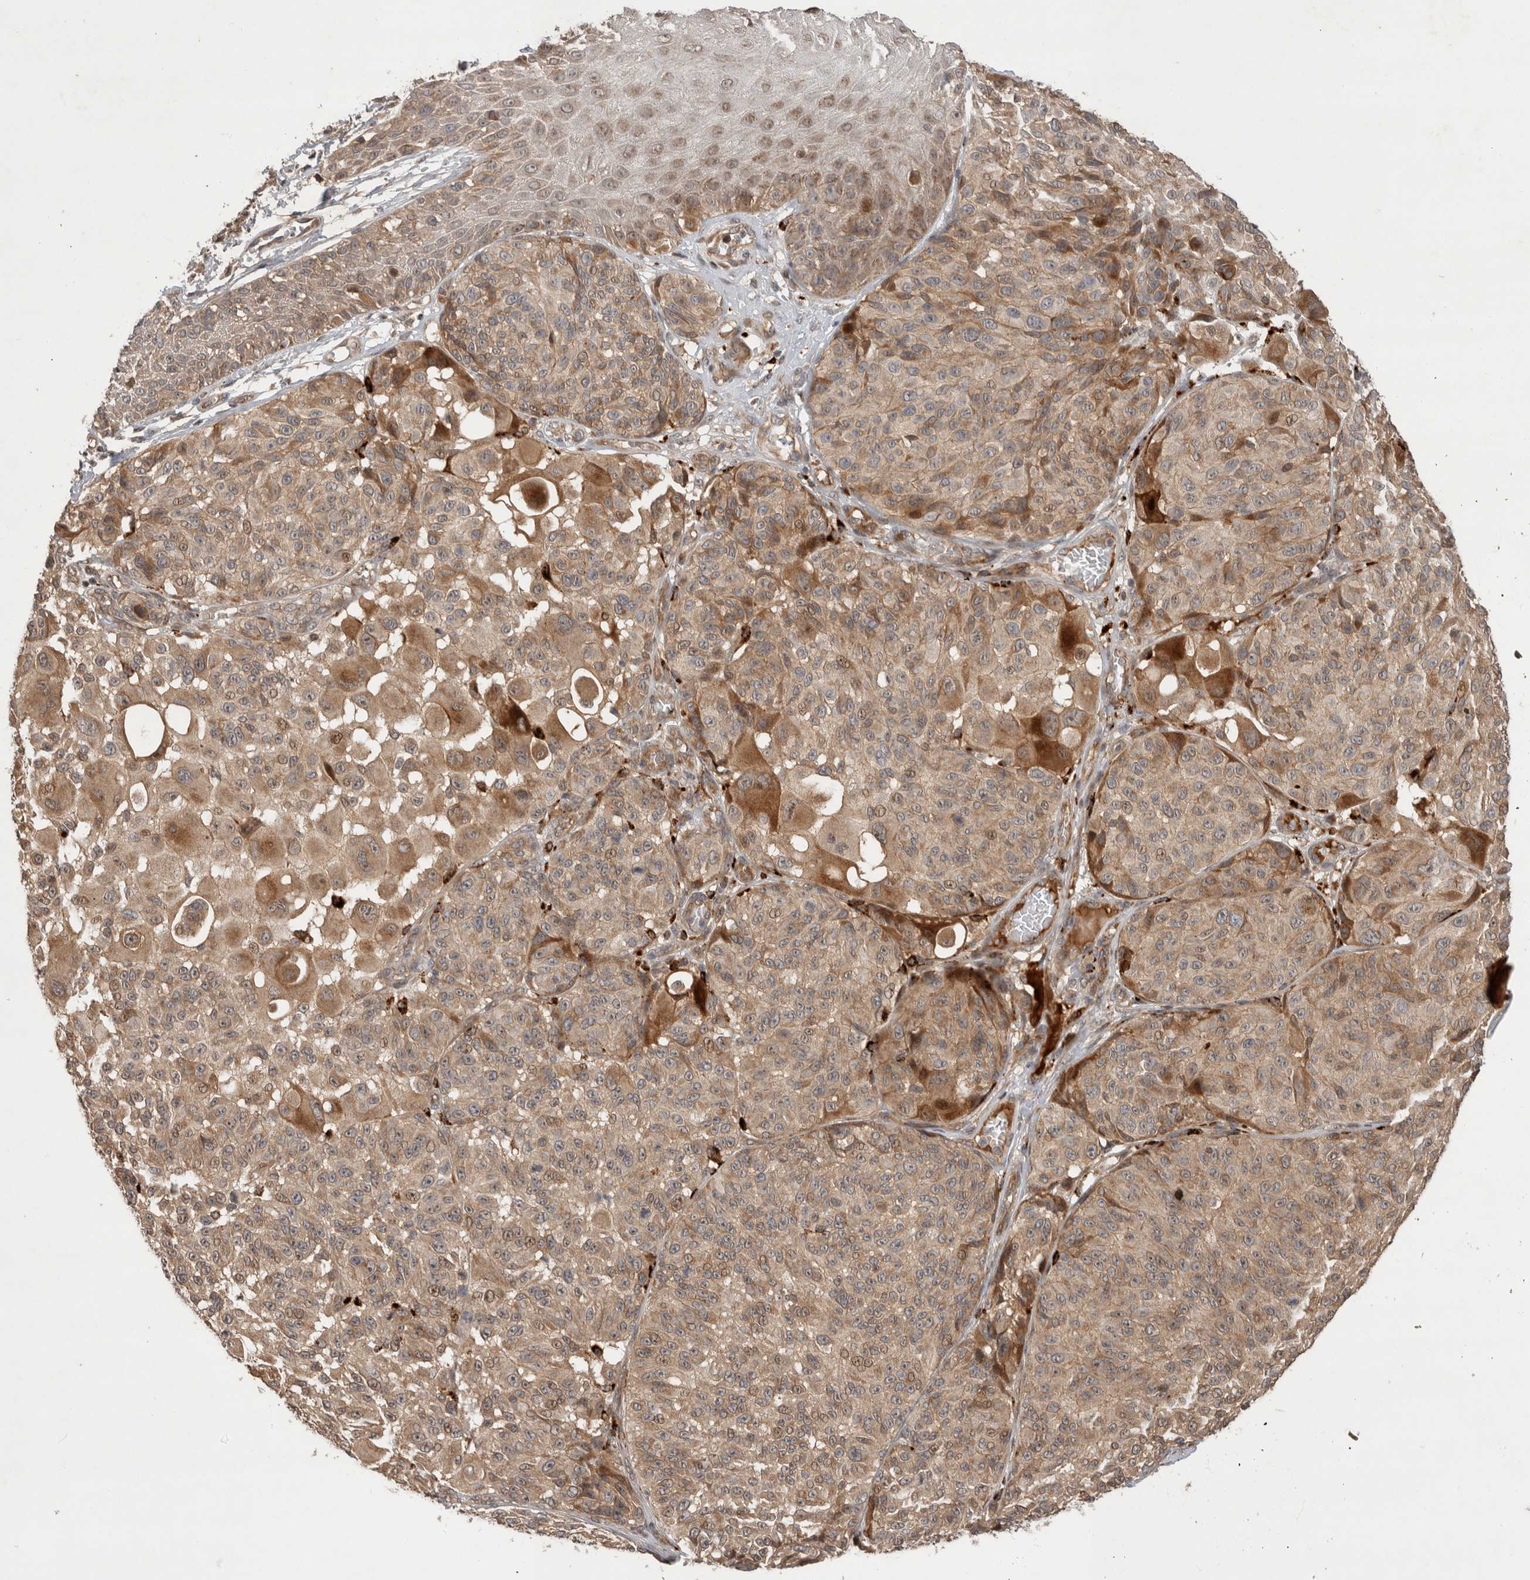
{"staining": {"intensity": "moderate", "quantity": ">75%", "location": "cytoplasmic/membranous"}, "tissue": "melanoma", "cell_type": "Tumor cells", "image_type": "cancer", "snomed": [{"axis": "morphology", "description": "Malignant melanoma, NOS"}, {"axis": "topography", "description": "Skin"}], "caption": "Protein analysis of malignant melanoma tissue demonstrates moderate cytoplasmic/membranous staining in about >75% of tumor cells. (DAB = brown stain, brightfield microscopy at high magnification).", "gene": "PITPNC1", "patient": {"sex": "male", "age": 83}}